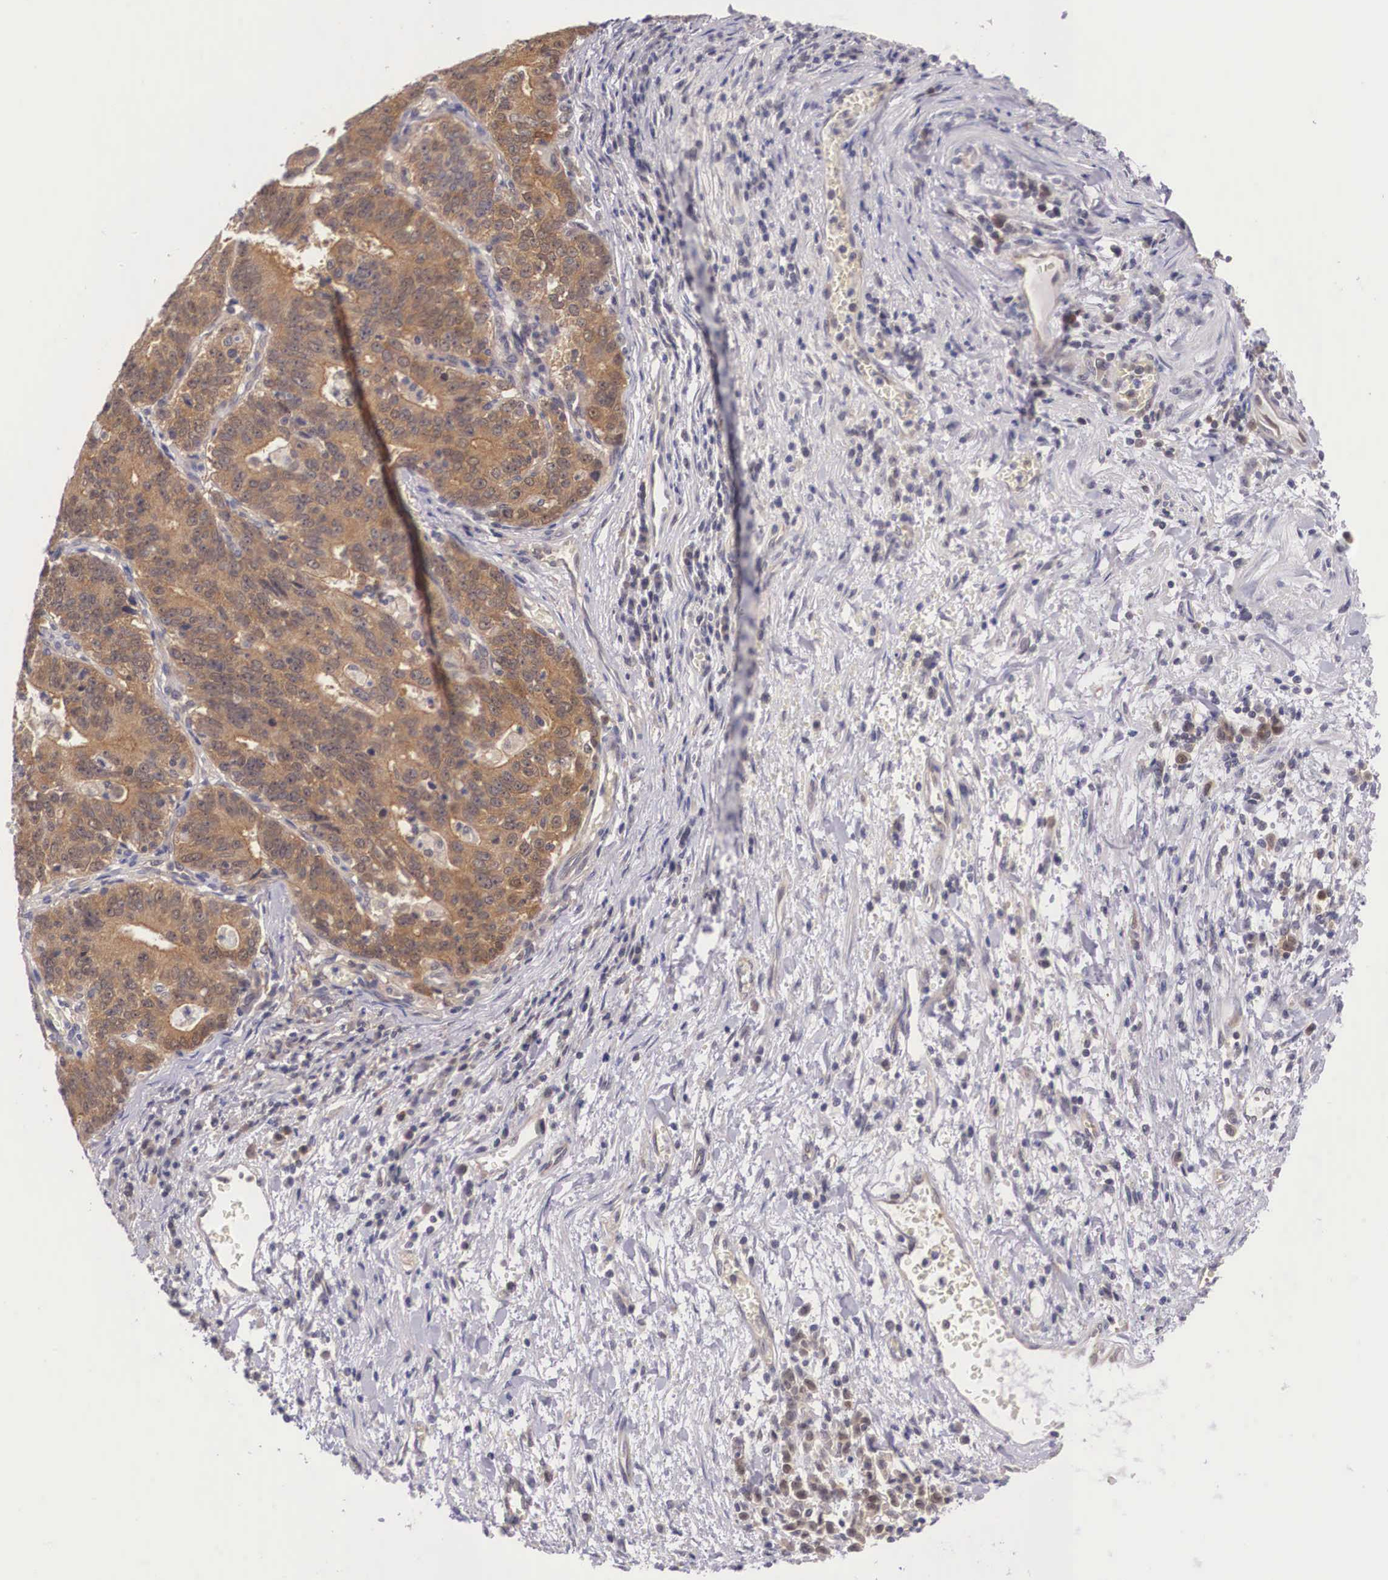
{"staining": {"intensity": "strong", "quantity": ">75%", "location": "cytoplasmic/membranous"}, "tissue": "stomach cancer", "cell_type": "Tumor cells", "image_type": "cancer", "snomed": [{"axis": "morphology", "description": "Adenocarcinoma, NOS"}, {"axis": "topography", "description": "Stomach, upper"}], "caption": "Approximately >75% of tumor cells in human adenocarcinoma (stomach) demonstrate strong cytoplasmic/membranous protein positivity as visualized by brown immunohistochemical staining.", "gene": "IGBP1", "patient": {"sex": "female", "age": 50}}